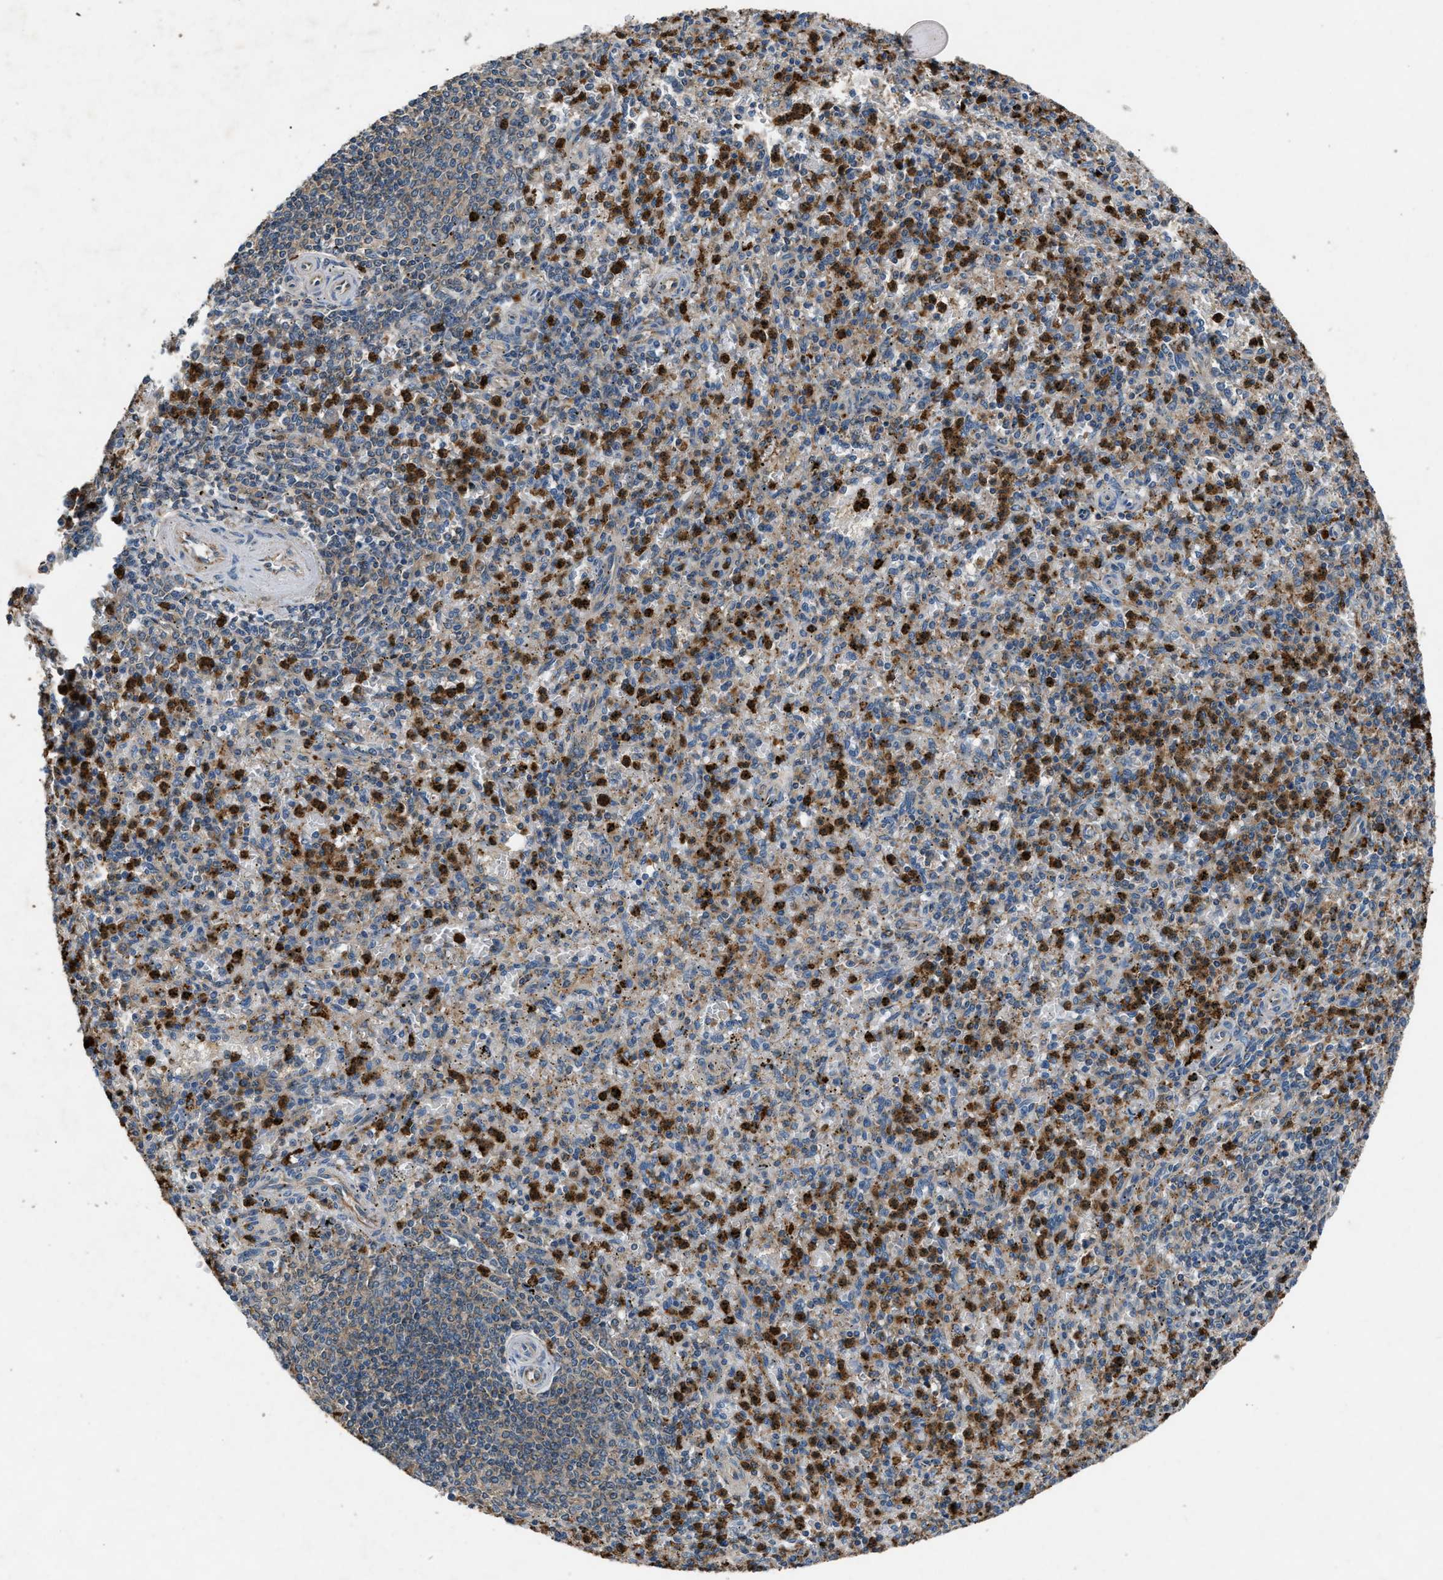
{"staining": {"intensity": "strong", "quantity": "25%-75%", "location": "cytoplasmic/membranous,nuclear"}, "tissue": "spleen", "cell_type": "Cells in red pulp", "image_type": "normal", "snomed": [{"axis": "morphology", "description": "Normal tissue, NOS"}, {"axis": "topography", "description": "Spleen"}], "caption": "Brown immunohistochemical staining in unremarkable spleen exhibits strong cytoplasmic/membranous,nuclear staining in approximately 25%-75% of cells in red pulp.", "gene": "PPID", "patient": {"sex": "male", "age": 72}}